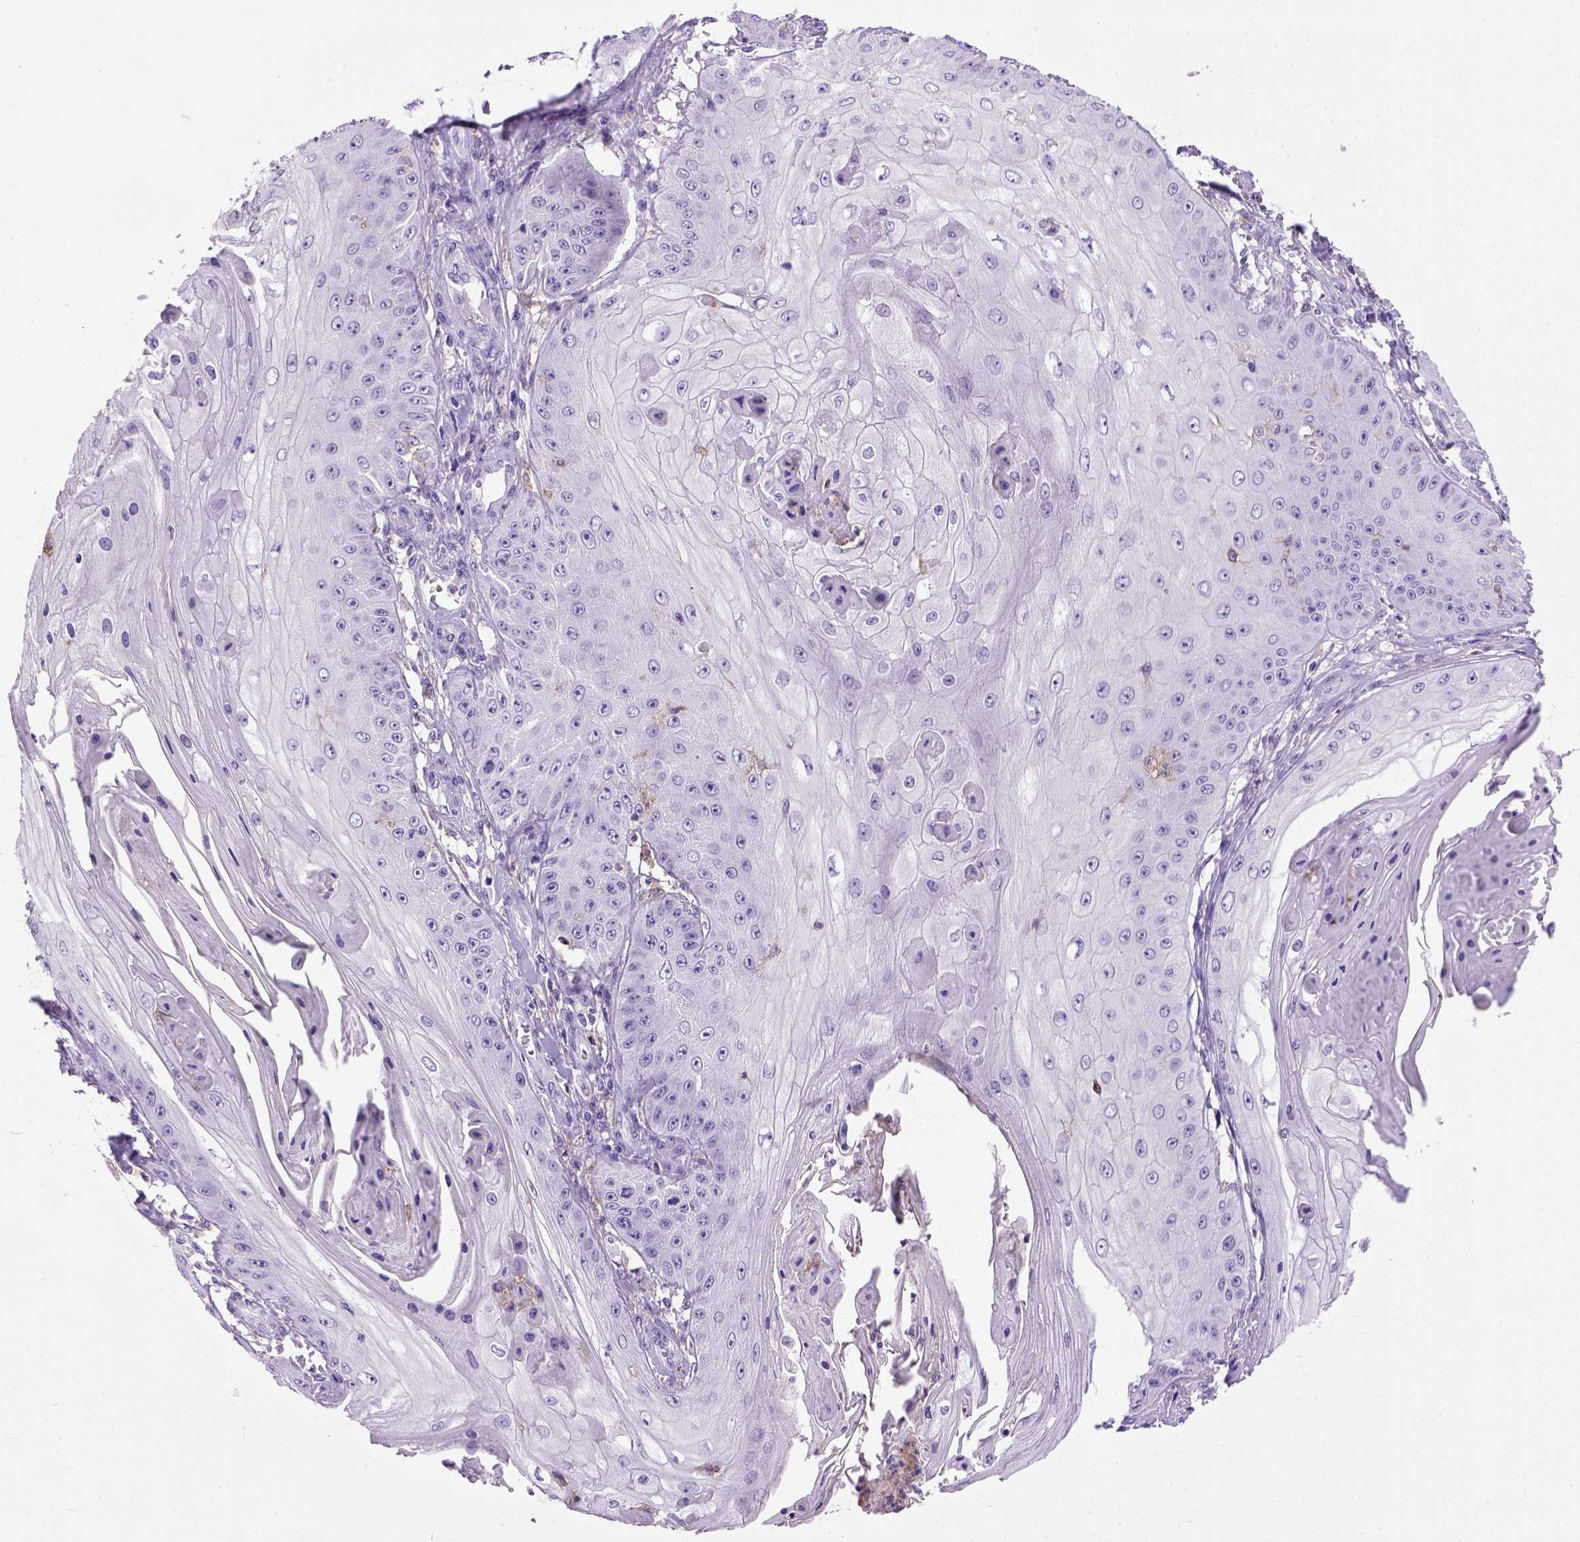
{"staining": {"intensity": "negative", "quantity": "none", "location": "none"}, "tissue": "skin cancer", "cell_type": "Tumor cells", "image_type": "cancer", "snomed": [{"axis": "morphology", "description": "Squamous cell carcinoma, NOS"}, {"axis": "topography", "description": "Skin"}], "caption": "Photomicrograph shows no significant protein staining in tumor cells of squamous cell carcinoma (skin).", "gene": "ITGAX", "patient": {"sex": "male", "age": 70}}